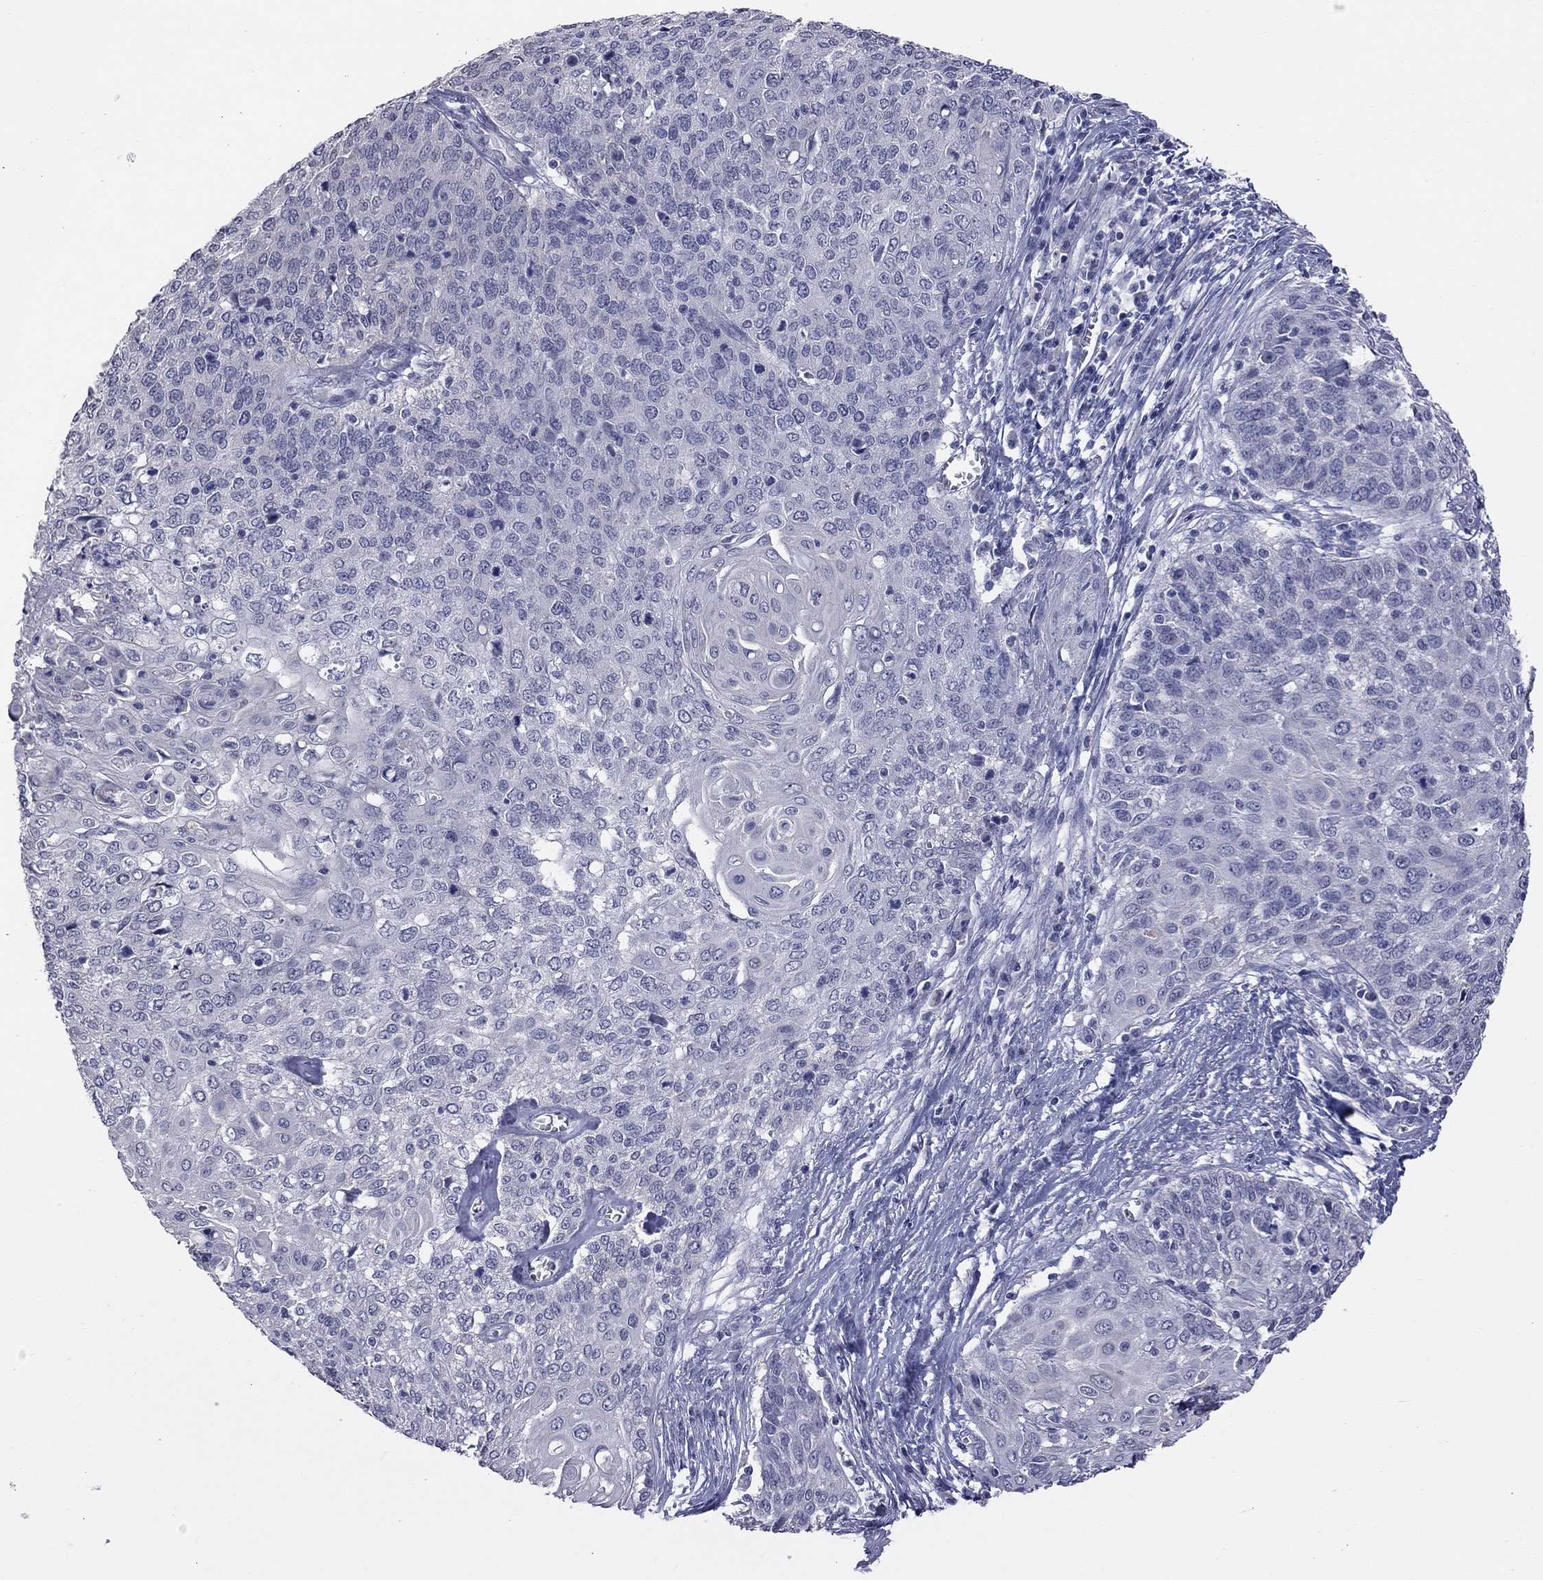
{"staining": {"intensity": "negative", "quantity": "none", "location": "none"}, "tissue": "cervical cancer", "cell_type": "Tumor cells", "image_type": "cancer", "snomed": [{"axis": "morphology", "description": "Squamous cell carcinoma, NOS"}, {"axis": "topography", "description": "Cervix"}], "caption": "This is a photomicrograph of IHC staining of cervical cancer, which shows no staining in tumor cells.", "gene": "HYLS1", "patient": {"sex": "female", "age": 39}}